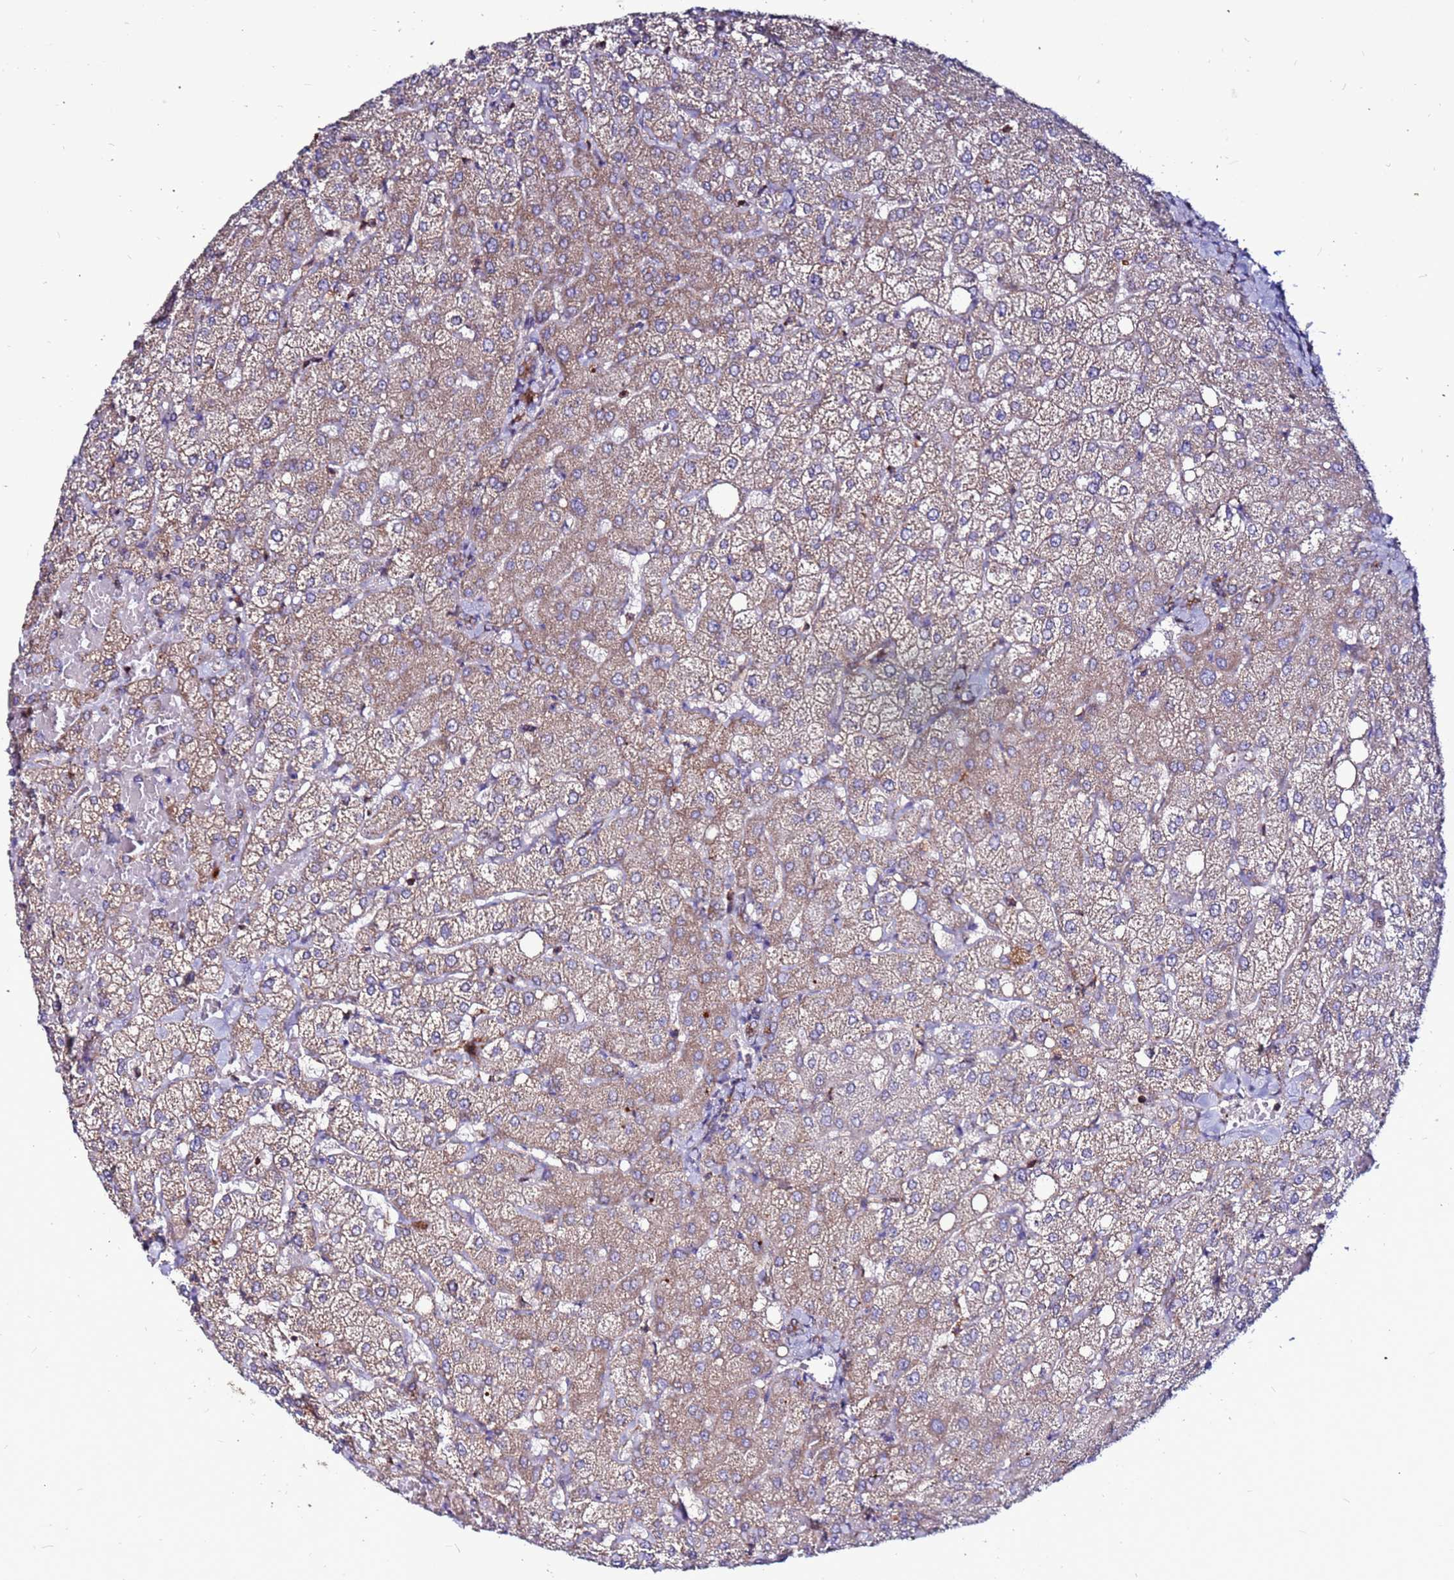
{"staining": {"intensity": "weak", "quantity": ">75%", "location": "cytoplasmic/membranous"}, "tissue": "liver", "cell_type": "Cholangiocytes", "image_type": "normal", "snomed": [{"axis": "morphology", "description": "Normal tissue, NOS"}, {"axis": "topography", "description": "Liver"}], "caption": "Liver stained with a brown dye exhibits weak cytoplasmic/membranous positive staining in about >75% of cholangiocytes.", "gene": "NRN1L", "patient": {"sex": "female", "age": 54}}